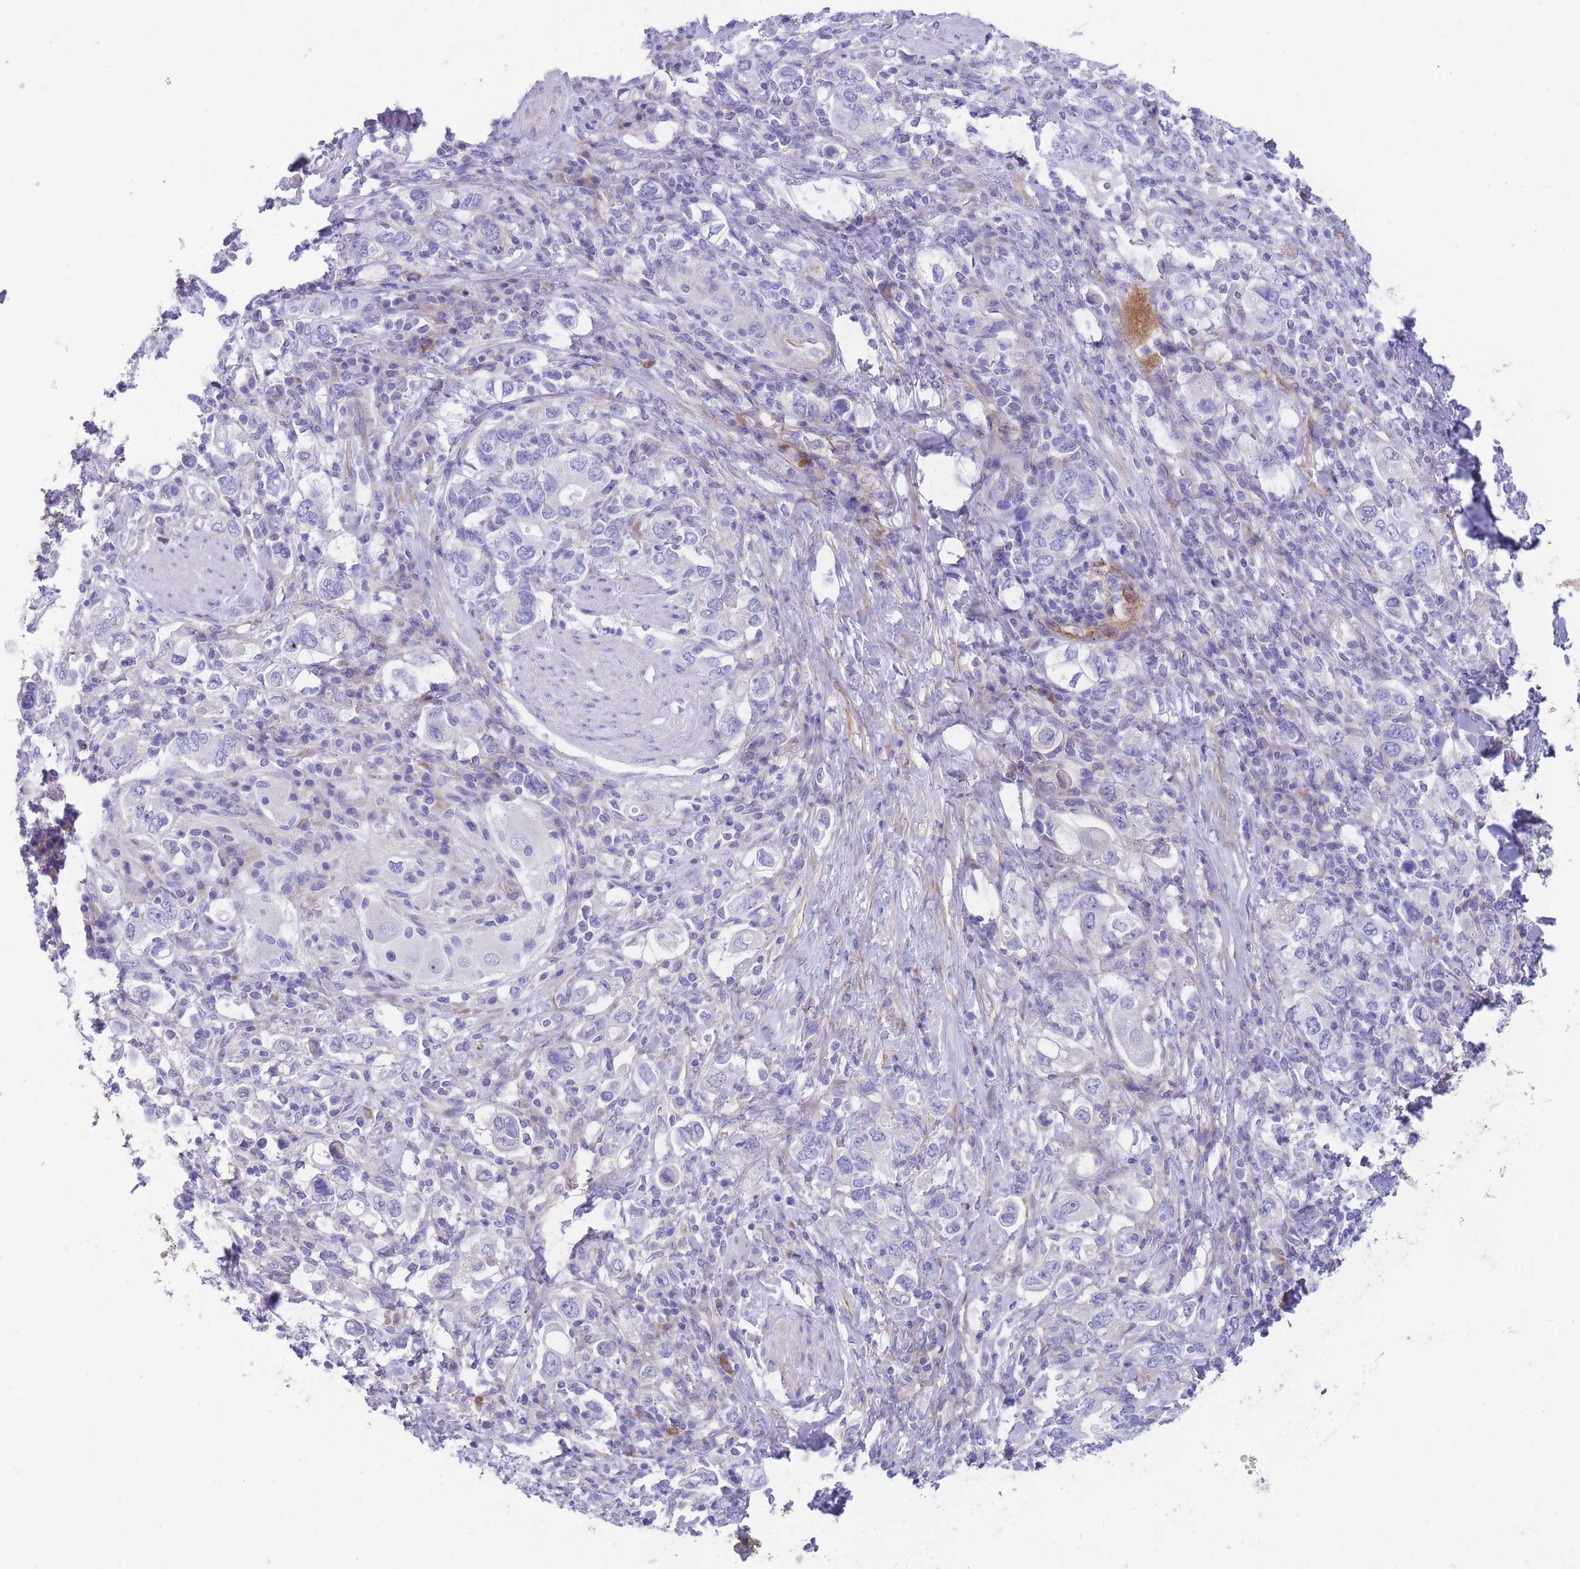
{"staining": {"intensity": "negative", "quantity": "none", "location": "none"}, "tissue": "stomach cancer", "cell_type": "Tumor cells", "image_type": "cancer", "snomed": [{"axis": "morphology", "description": "Adenocarcinoma, NOS"}, {"axis": "topography", "description": "Stomach, upper"}, {"axis": "topography", "description": "Stomach"}], "caption": "The immunohistochemistry (IHC) image has no significant expression in tumor cells of stomach cancer tissue.", "gene": "DET1", "patient": {"sex": "male", "age": 62}}